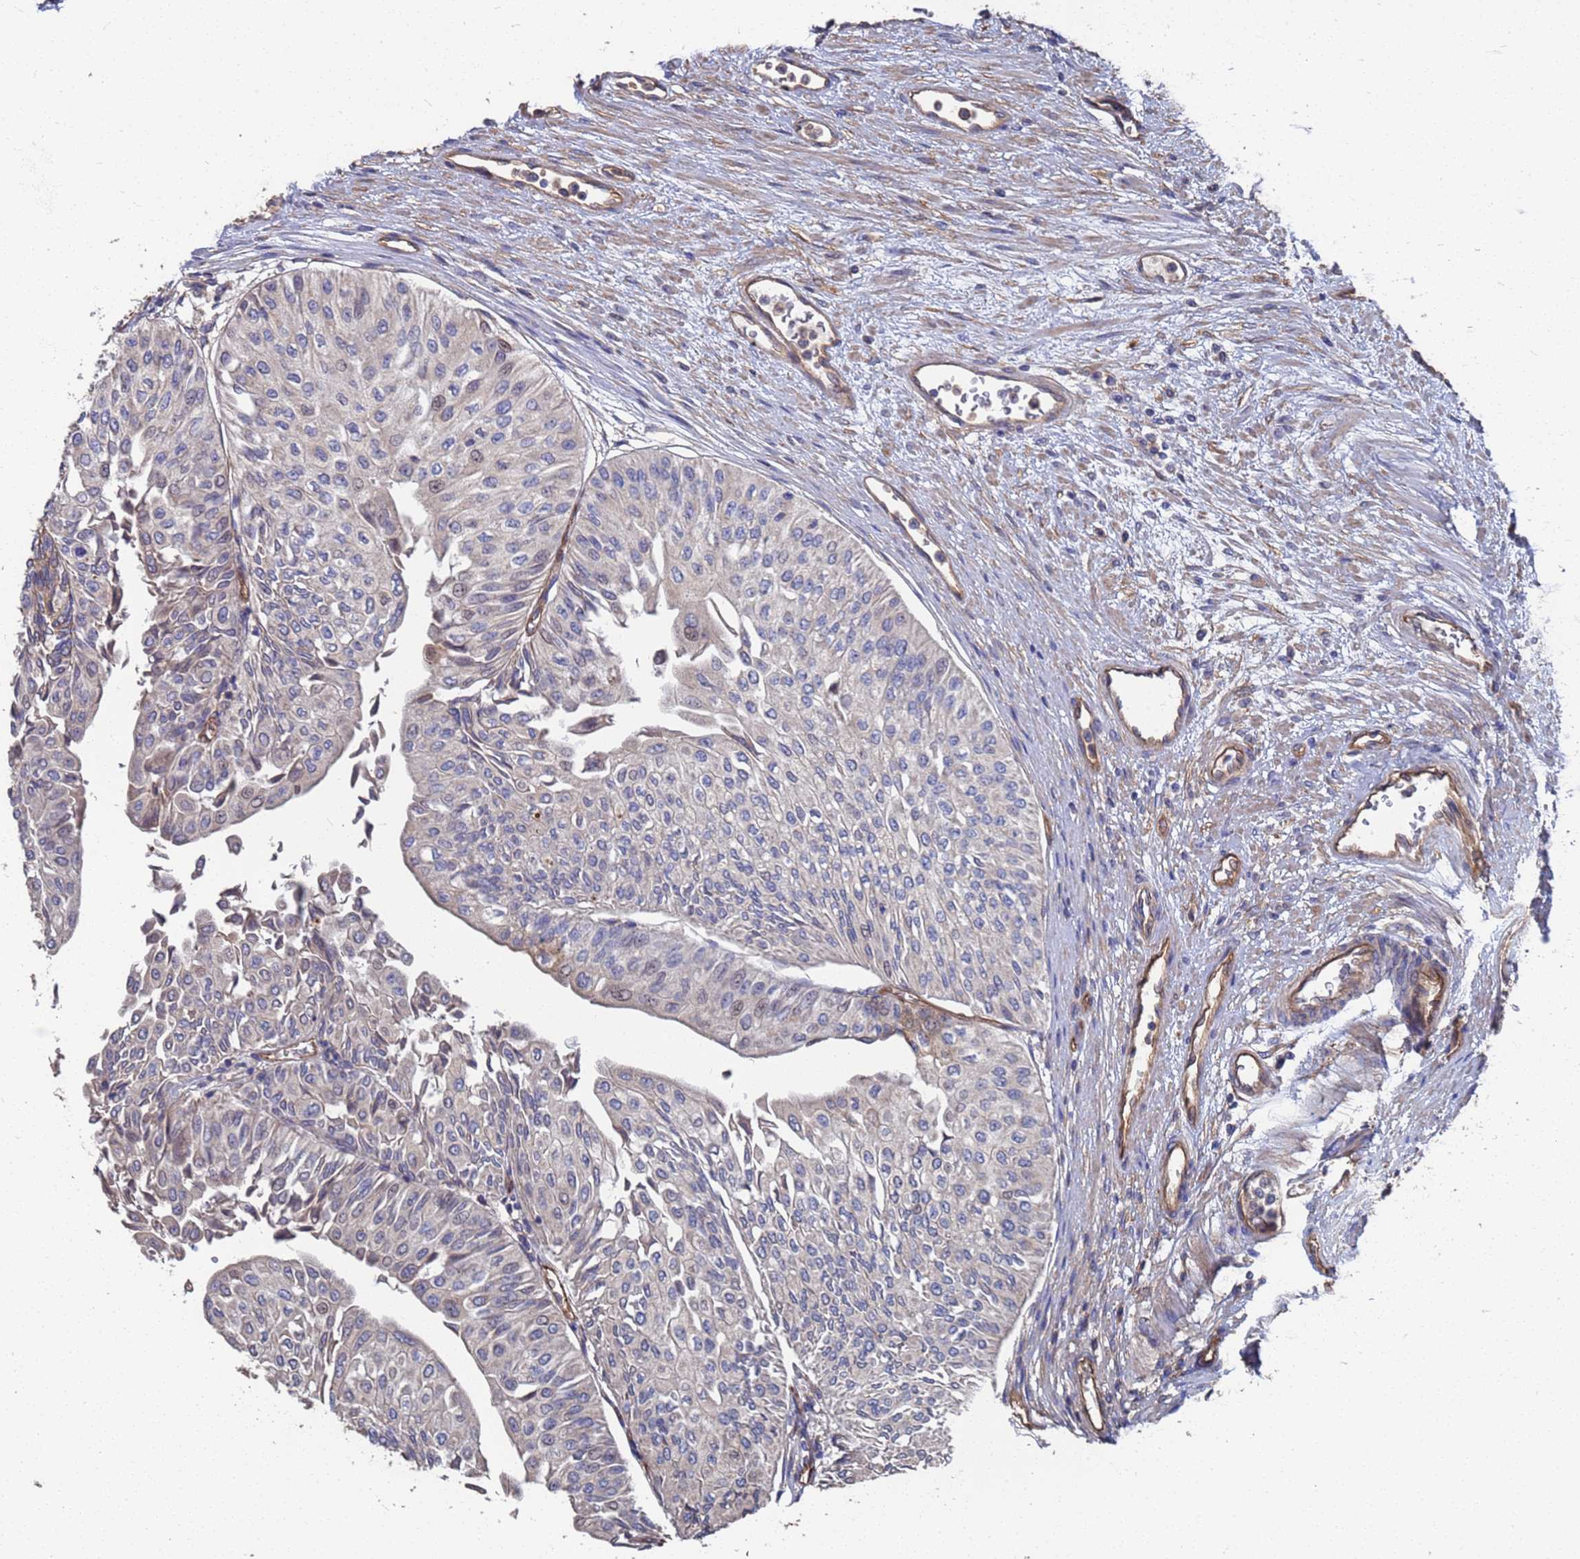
{"staining": {"intensity": "negative", "quantity": "none", "location": "none"}, "tissue": "urothelial cancer", "cell_type": "Tumor cells", "image_type": "cancer", "snomed": [{"axis": "morphology", "description": "Urothelial carcinoma, Low grade"}, {"axis": "topography", "description": "Urinary bladder"}], "caption": "Human low-grade urothelial carcinoma stained for a protein using immunohistochemistry (IHC) reveals no positivity in tumor cells.", "gene": "NDUFAF6", "patient": {"sex": "male", "age": 67}}